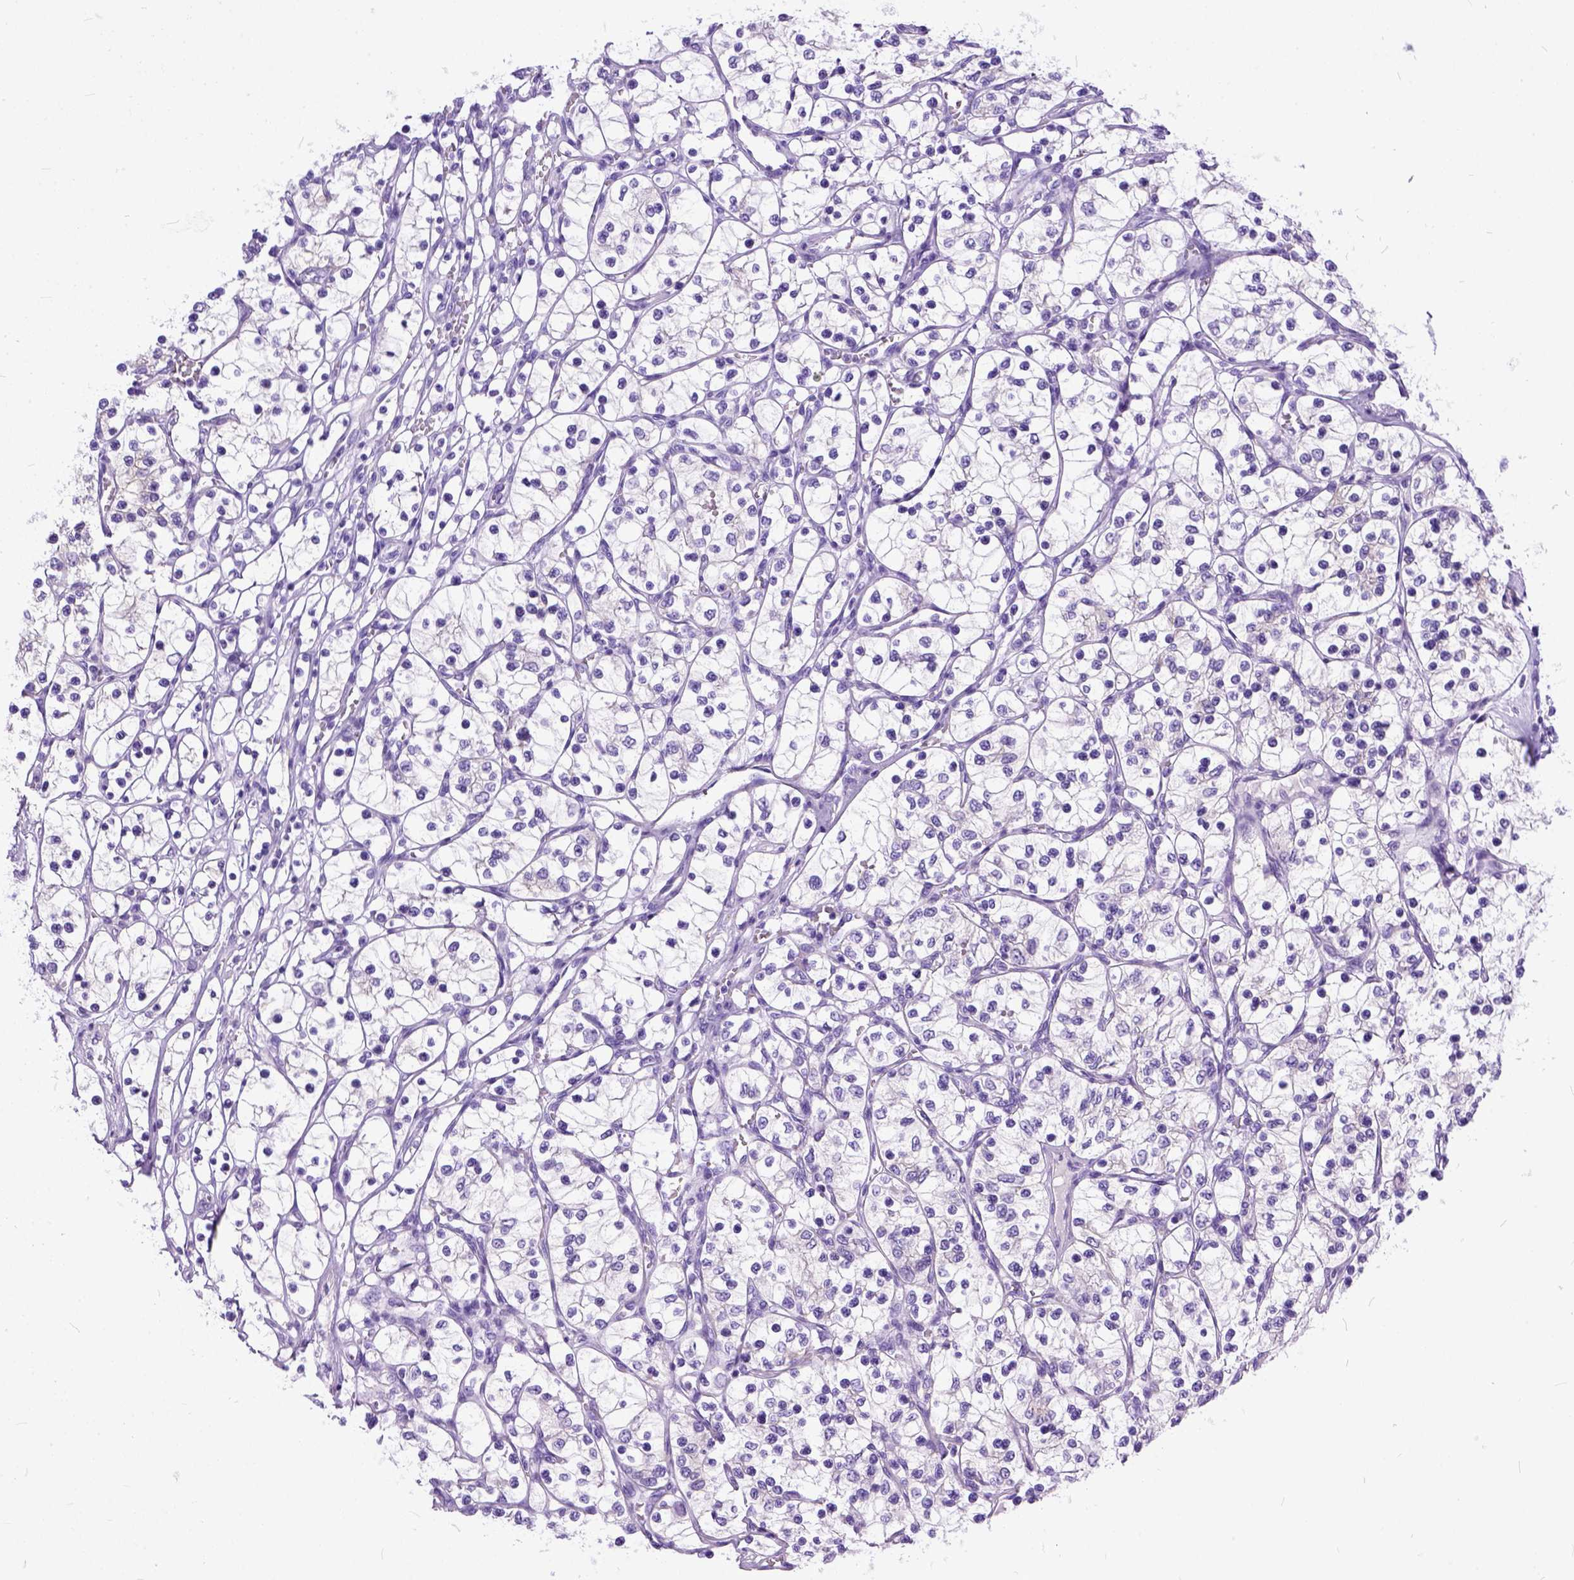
{"staining": {"intensity": "negative", "quantity": "none", "location": "none"}, "tissue": "renal cancer", "cell_type": "Tumor cells", "image_type": "cancer", "snomed": [{"axis": "morphology", "description": "Adenocarcinoma, NOS"}, {"axis": "topography", "description": "Kidney"}], "caption": "IHC micrograph of renal cancer (adenocarcinoma) stained for a protein (brown), which demonstrates no expression in tumor cells.", "gene": "PPL", "patient": {"sex": "female", "age": 69}}